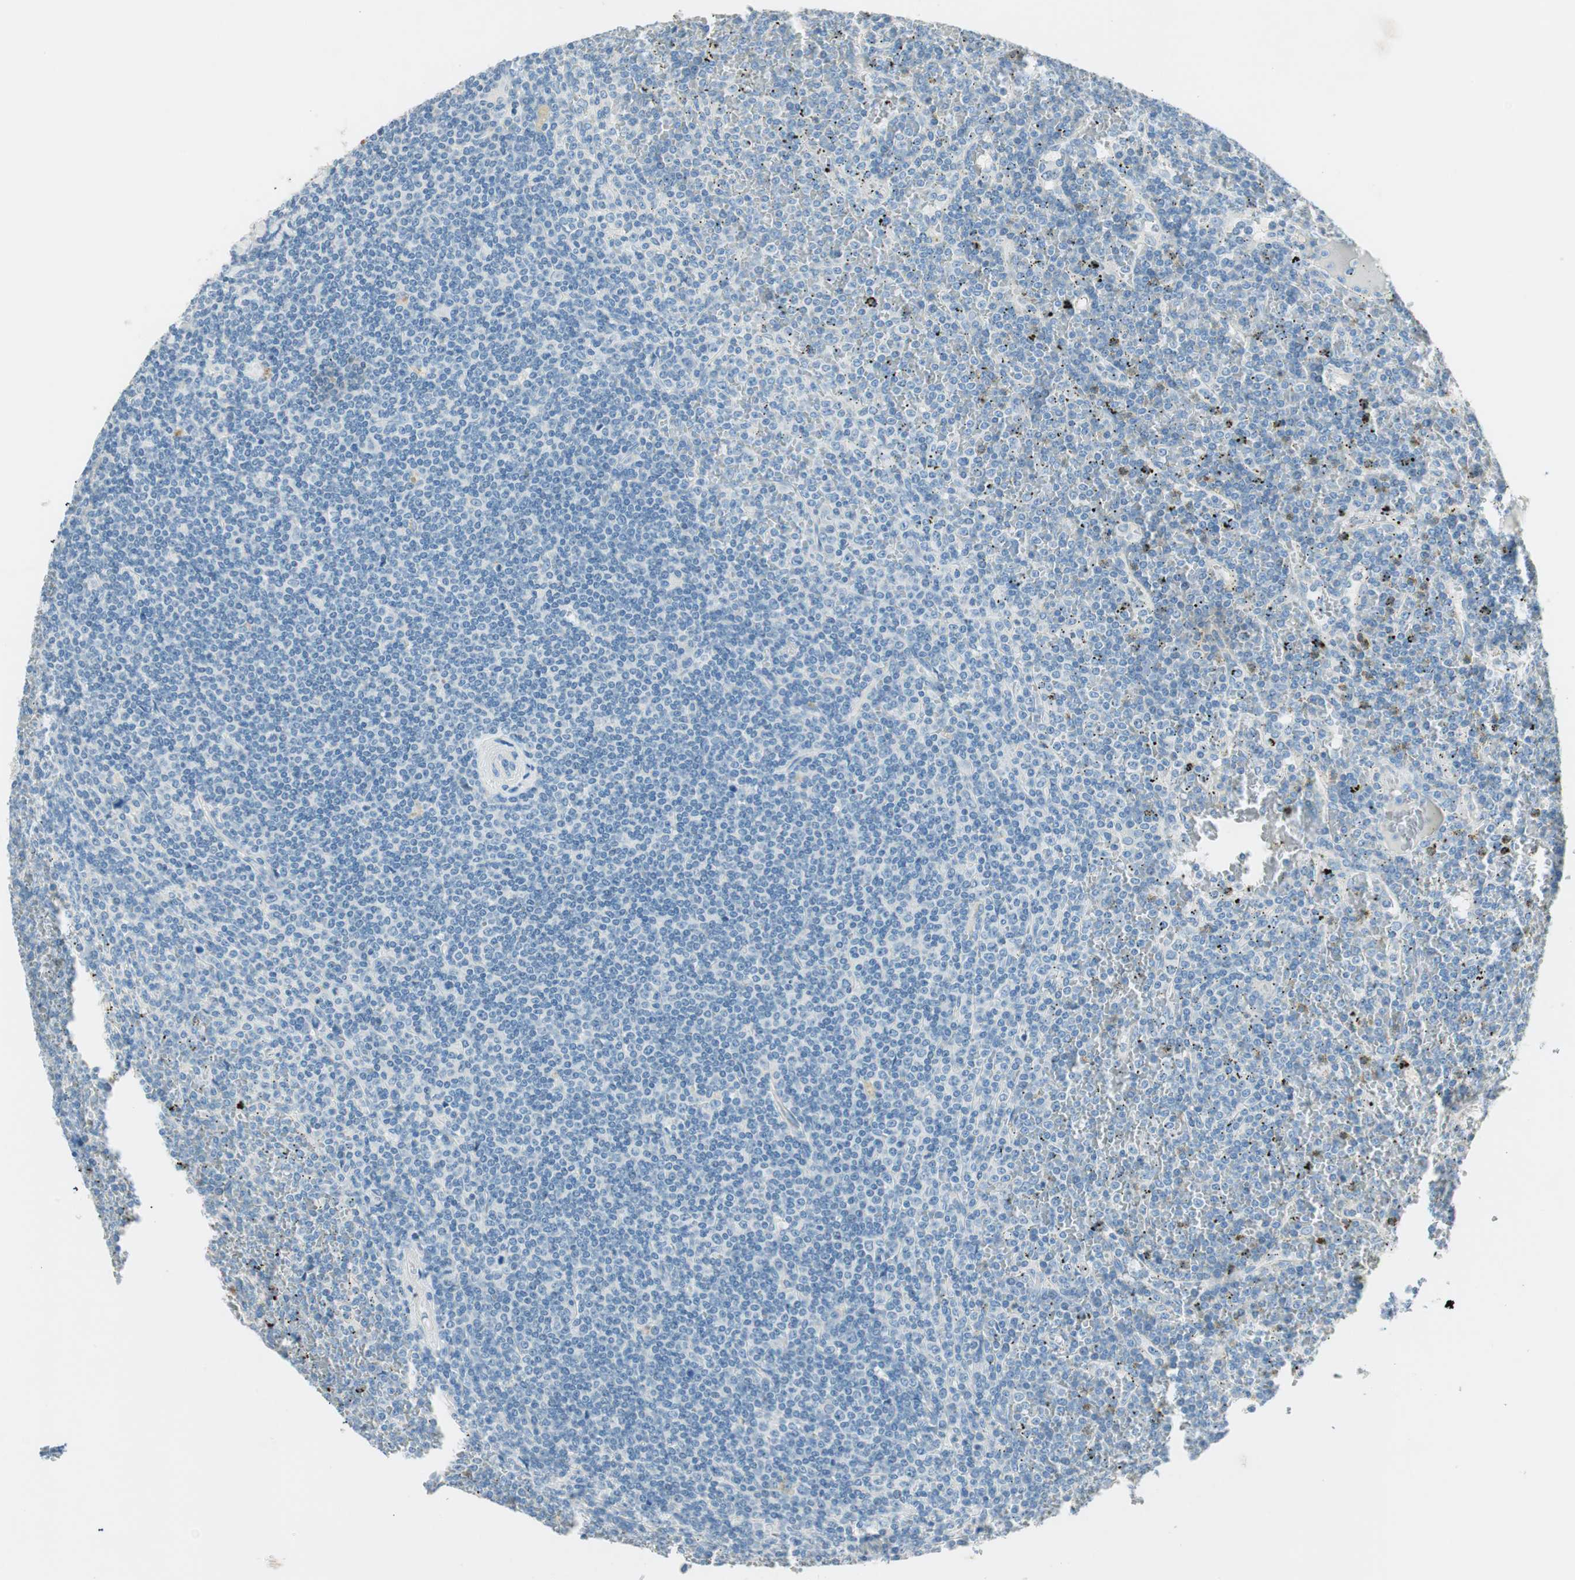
{"staining": {"intensity": "negative", "quantity": "none", "location": "none"}, "tissue": "lymphoma", "cell_type": "Tumor cells", "image_type": "cancer", "snomed": [{"axis": "morphology", "description": "Malignant lymphoma, non-Hodgkin's type, Low grade"}, {"axis": "topography", "description": "Spleen"}], "caption": "Tumor cells show no significant protein expression in lymphoma.", "gene": "HPGD", "patient": {"sex": "female", "age": 19}}